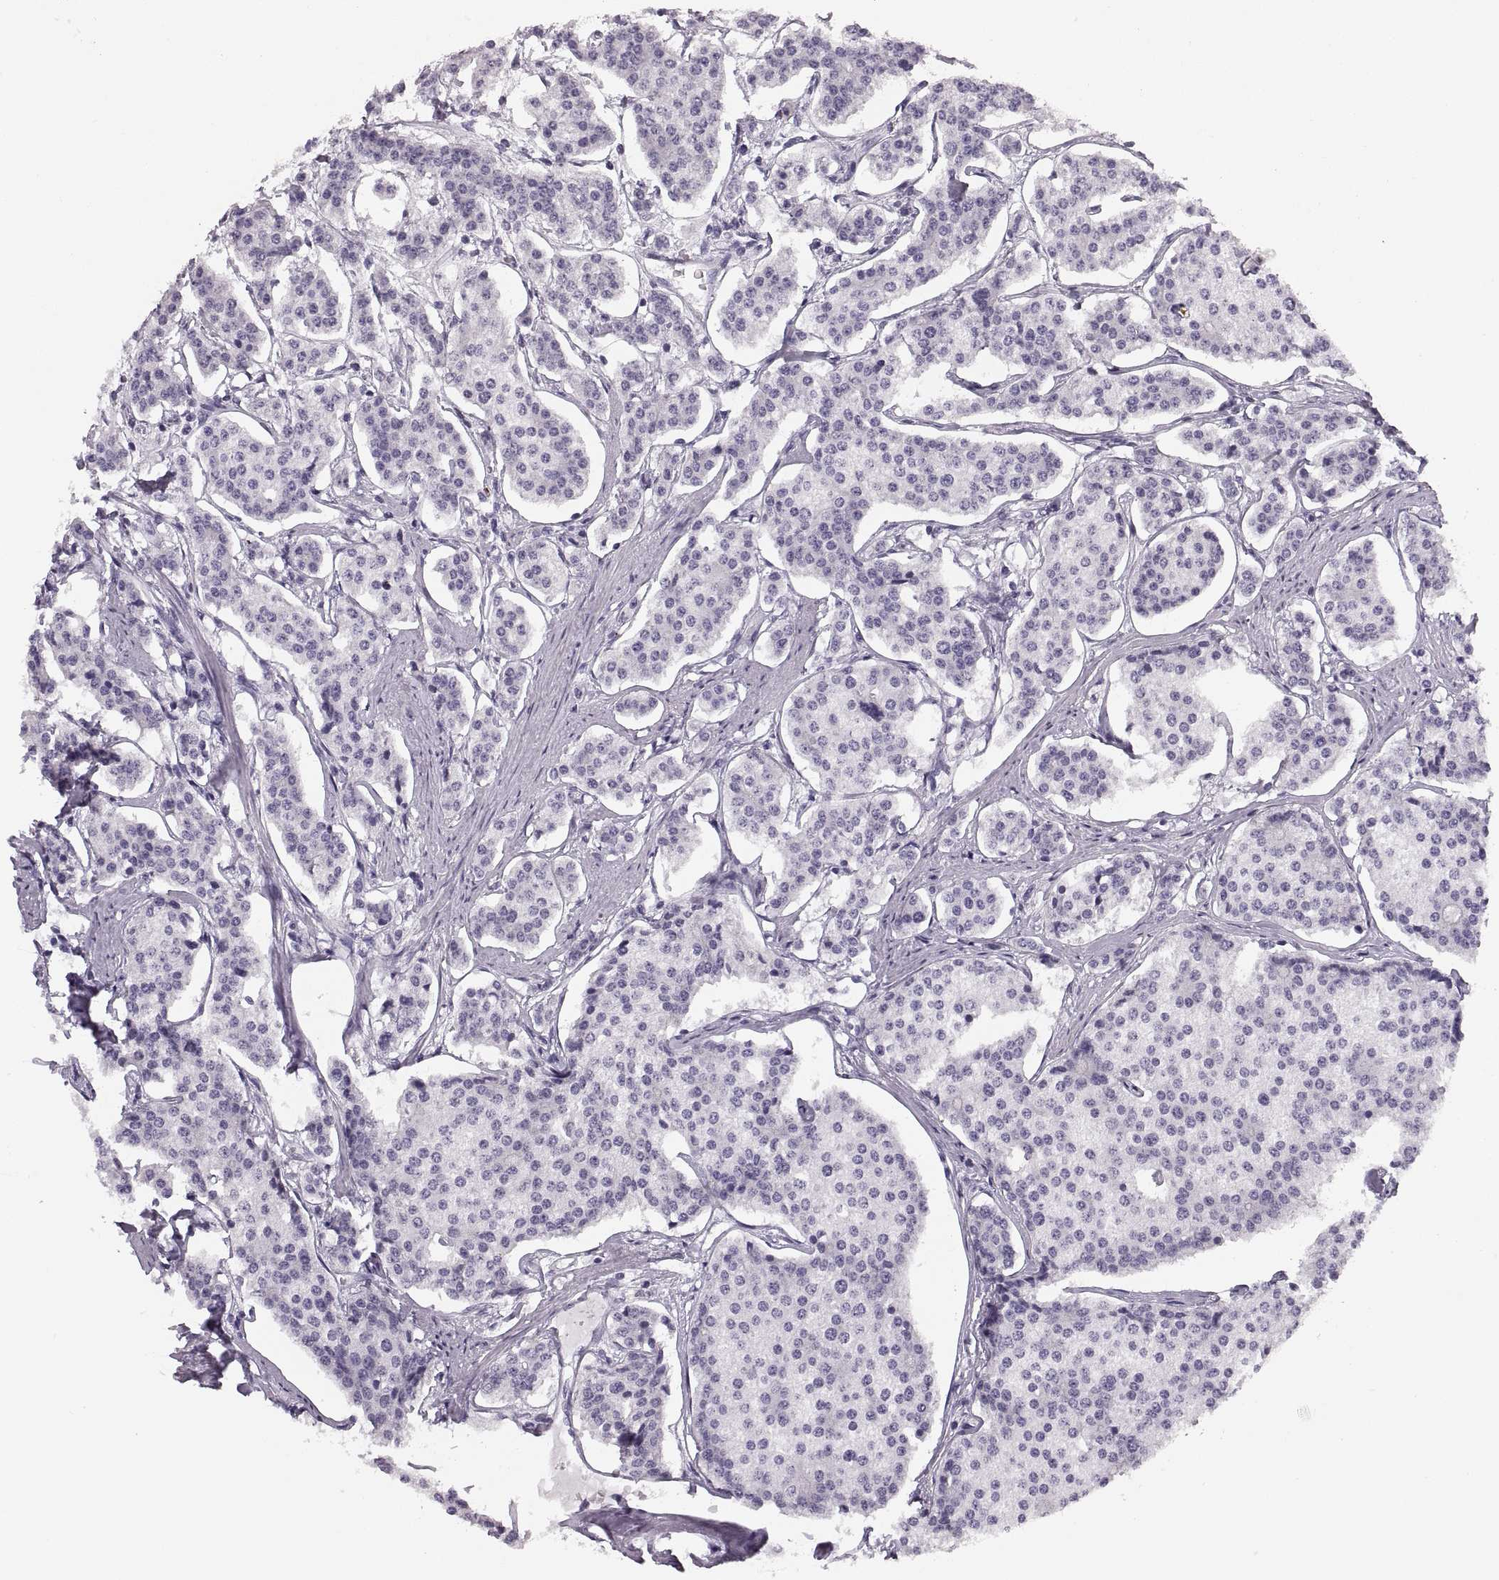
{"staining": {"intensity": "negative", "quantity": "none", "location": "none"}, "tissue": "carcinoid", "cell_type": "Tumor cells", "image_type": "cancer", "snomed": [{"axis": "morphology", "description": "Carcinoid, malignant, NOS"}, {"axis": "topography", "description": "Small intestine"}], "caption": "Photomicrograph shows no significant protein expression in tumor cells of carcinoid.", "gene": "MILR1", "patient": {"sex": "female", "age": 65}}